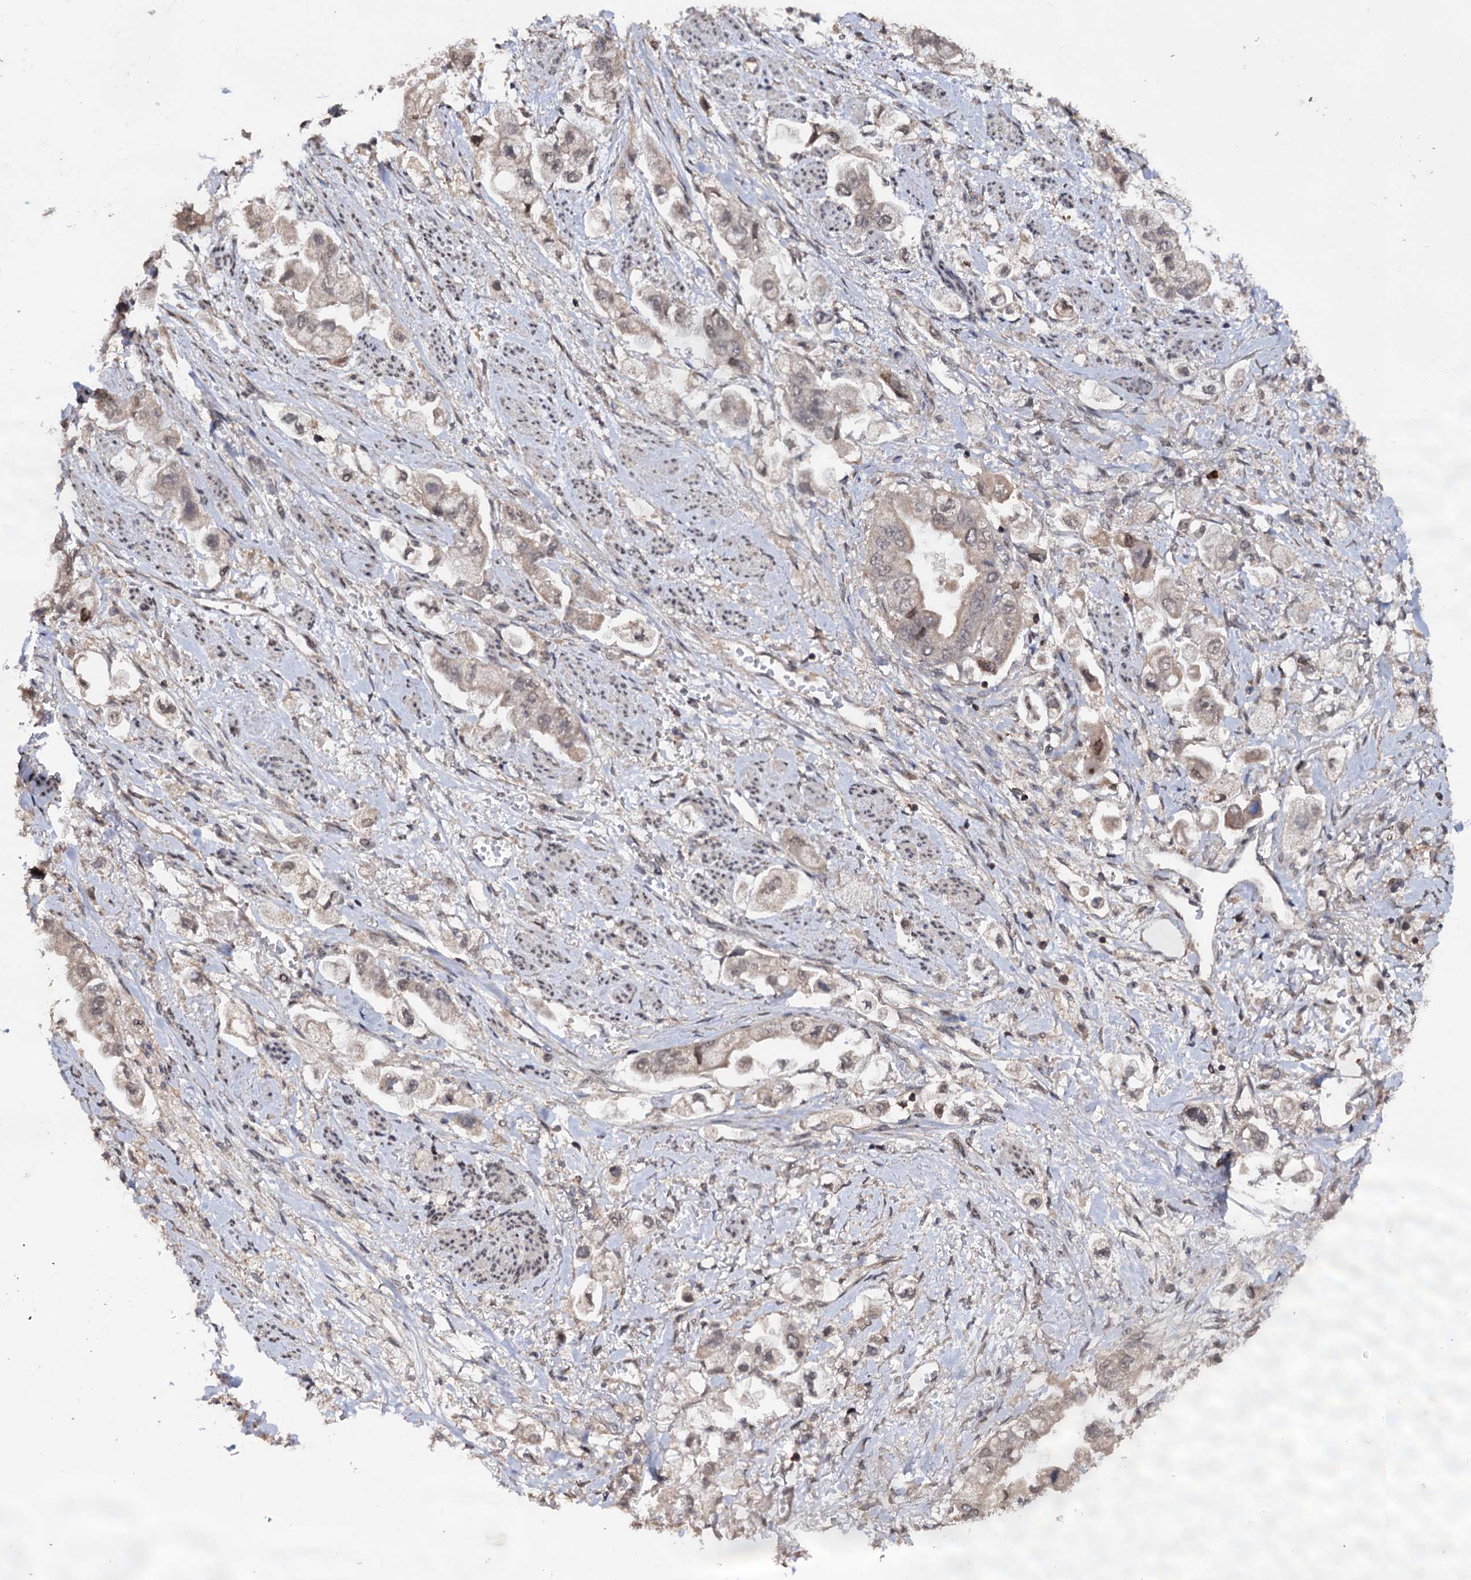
{"staining": {"intensity": "weak", "quantity": "<25%", "location": "cytoplasmic/membranous"}, "tissue": "stomach cancer", "cell_type": "Tumor cells", "image_type": "cancer", "snomed": [{"axis": "morphology", "description": "Adenocarcinoma, NOS"}, {"axis": "topography", "description": "Stomach"}], "caption": "This is an IHC micrograph of stomach adenocarcinoma. There is no positivity in tumor cells.", "gene": "KLF5", "patient": {"sex": "male", "age": 62}}